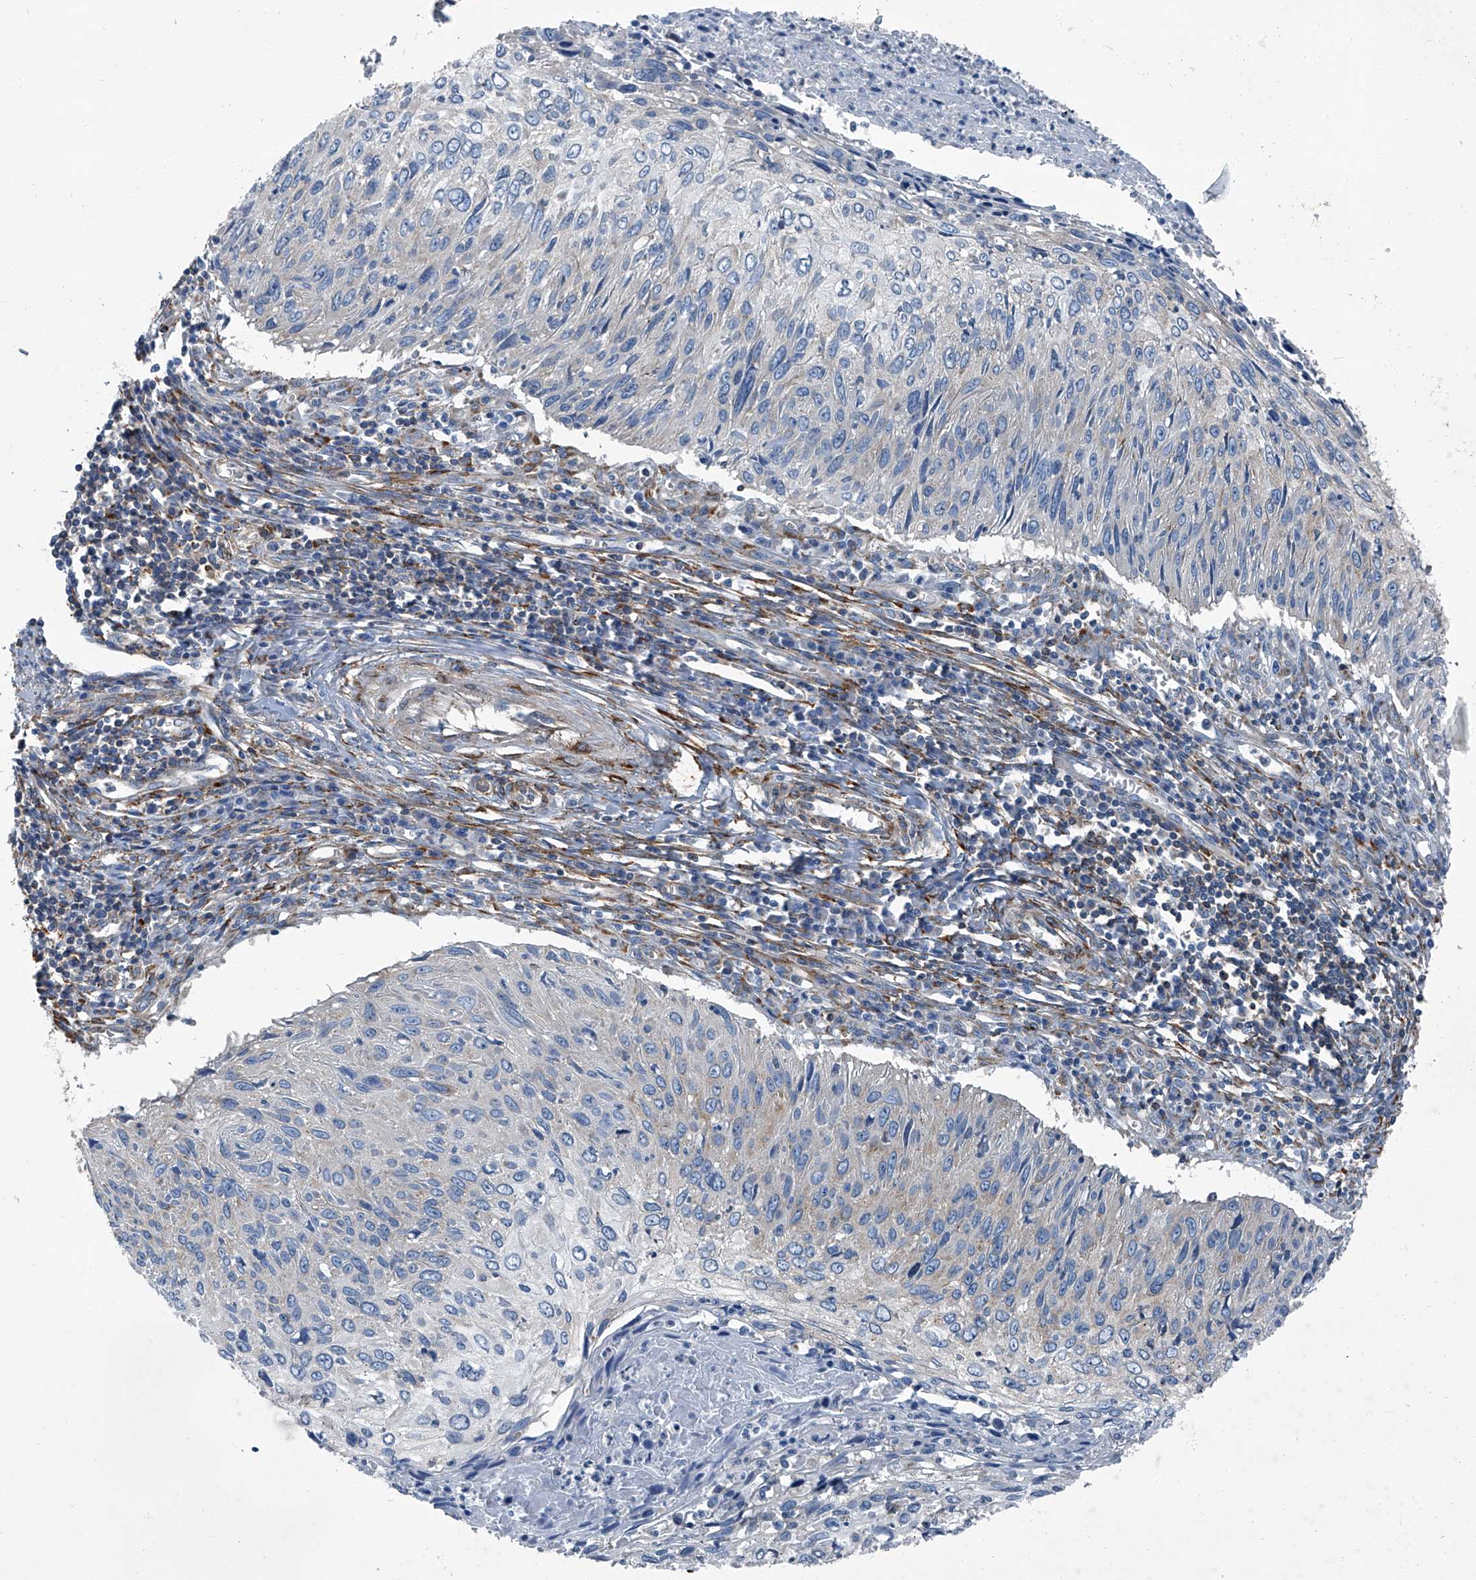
{"staining": {"intensity": "negative", "quantity": "none", "location": "none"}, "tissue": "cervical cancer", "cell_type": "Tumor cells", "image_type": "cancer", "snomed": [{"axis": "morphology", "description": "Squamous cell carcinoma, NOS"}, {"axis": "topography", "description": "Cervix"}], "caption": "DAB immunohistochemical staining of human cervical squamous cell carcinoma demonstrates no significant positivity in tumor cells.", "gene": "SEPTIN7", "patient": {"sex": "female", "age": 51}}